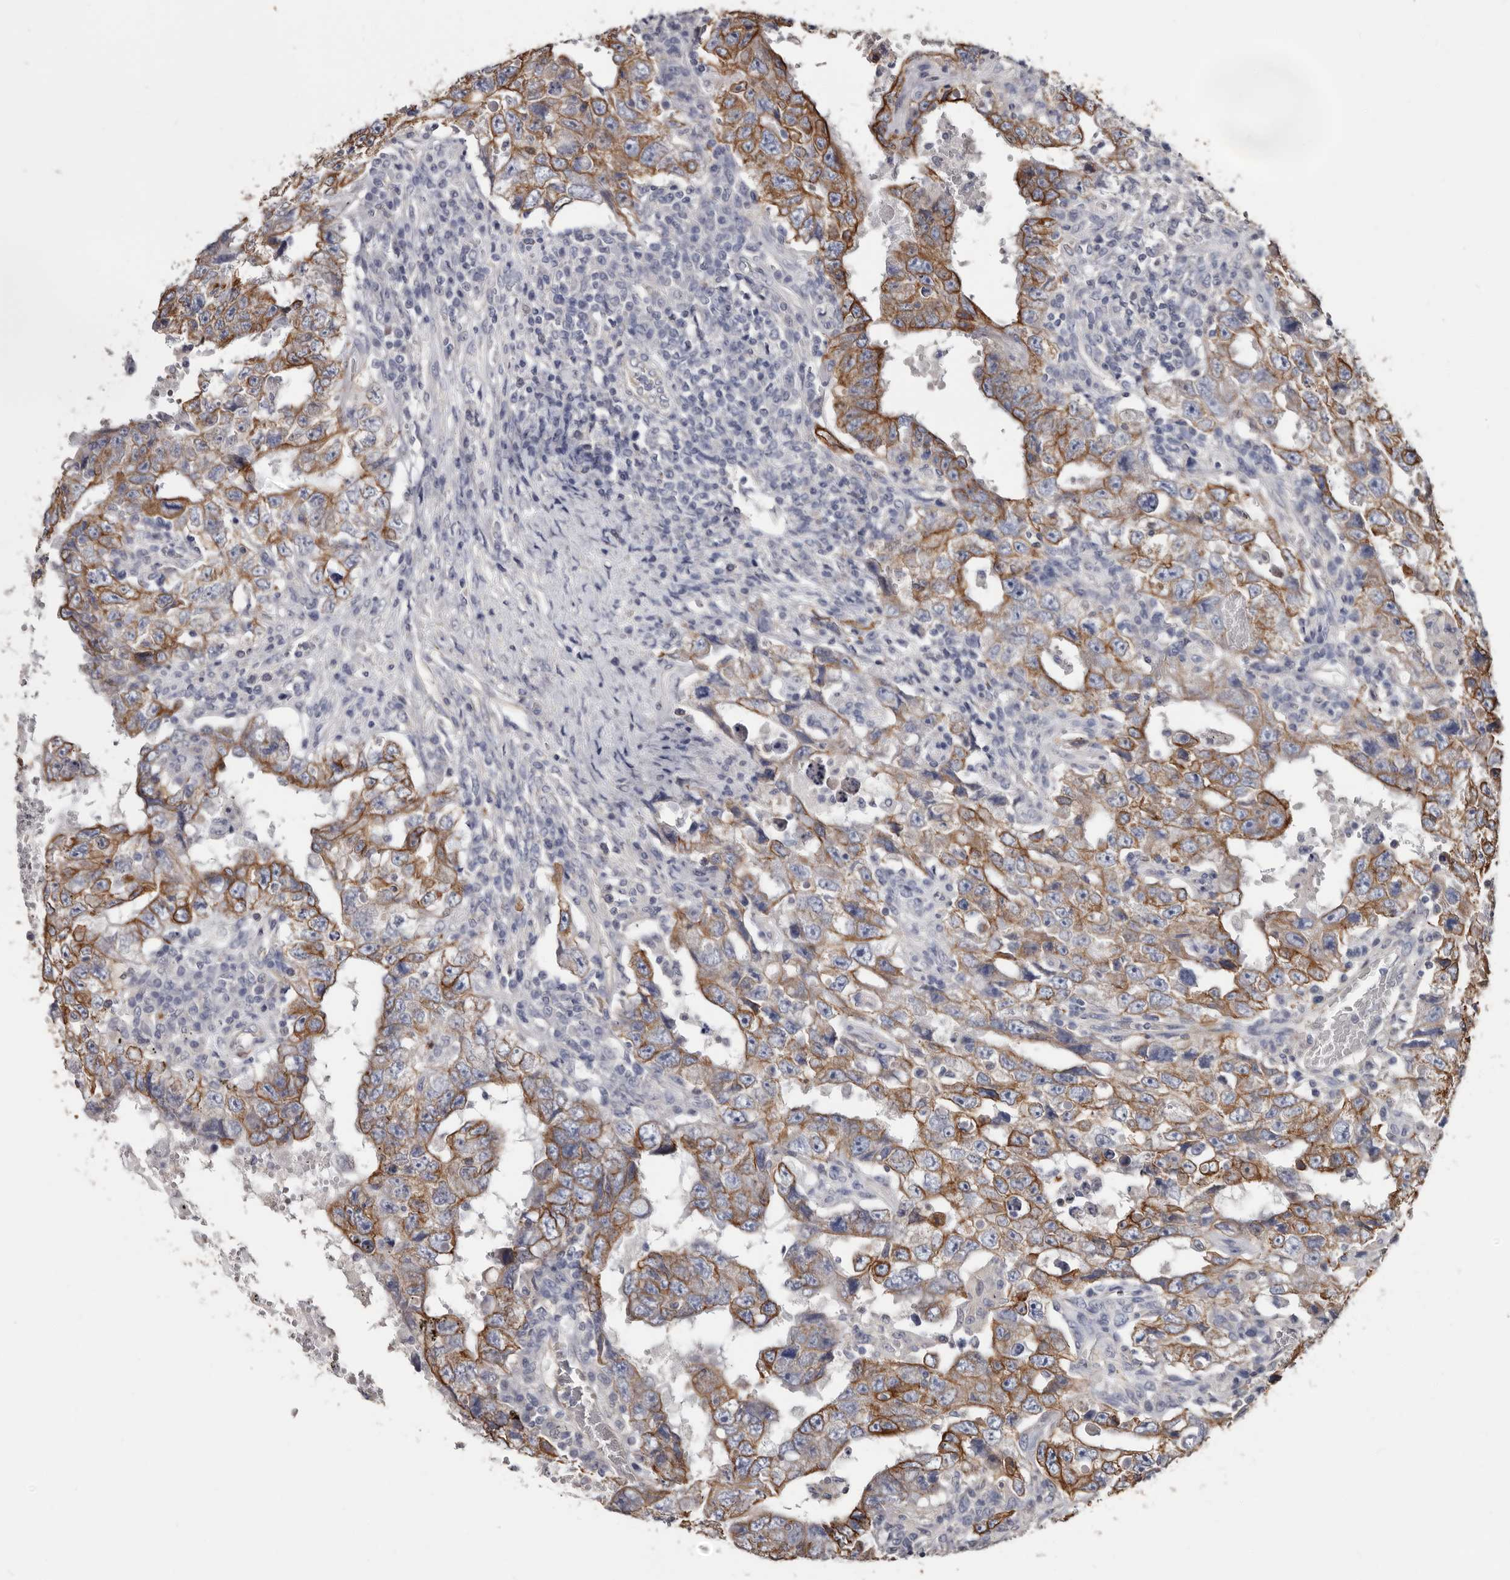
{"staining": {"intensity": "moderate", "quantity": ">75%", "location": "cytoplasmic/membranous"}, "tissue": "testis cancer", "cell_type": "Tumor cells", "image_type": "cancer", "snomed": [{"axis": "morphology", "description": "Carcinoma, Embryonal, NOS"}, {"axis": "topography", "description": "Testis"}], "caption": "Protein staining of testis cancer tissue reveals moderate cytoplasmic/membranous expression in approximately >75% of tumor cells.", "gene": "MRPL18", "patient": {"sex": "male", "age": 26}}